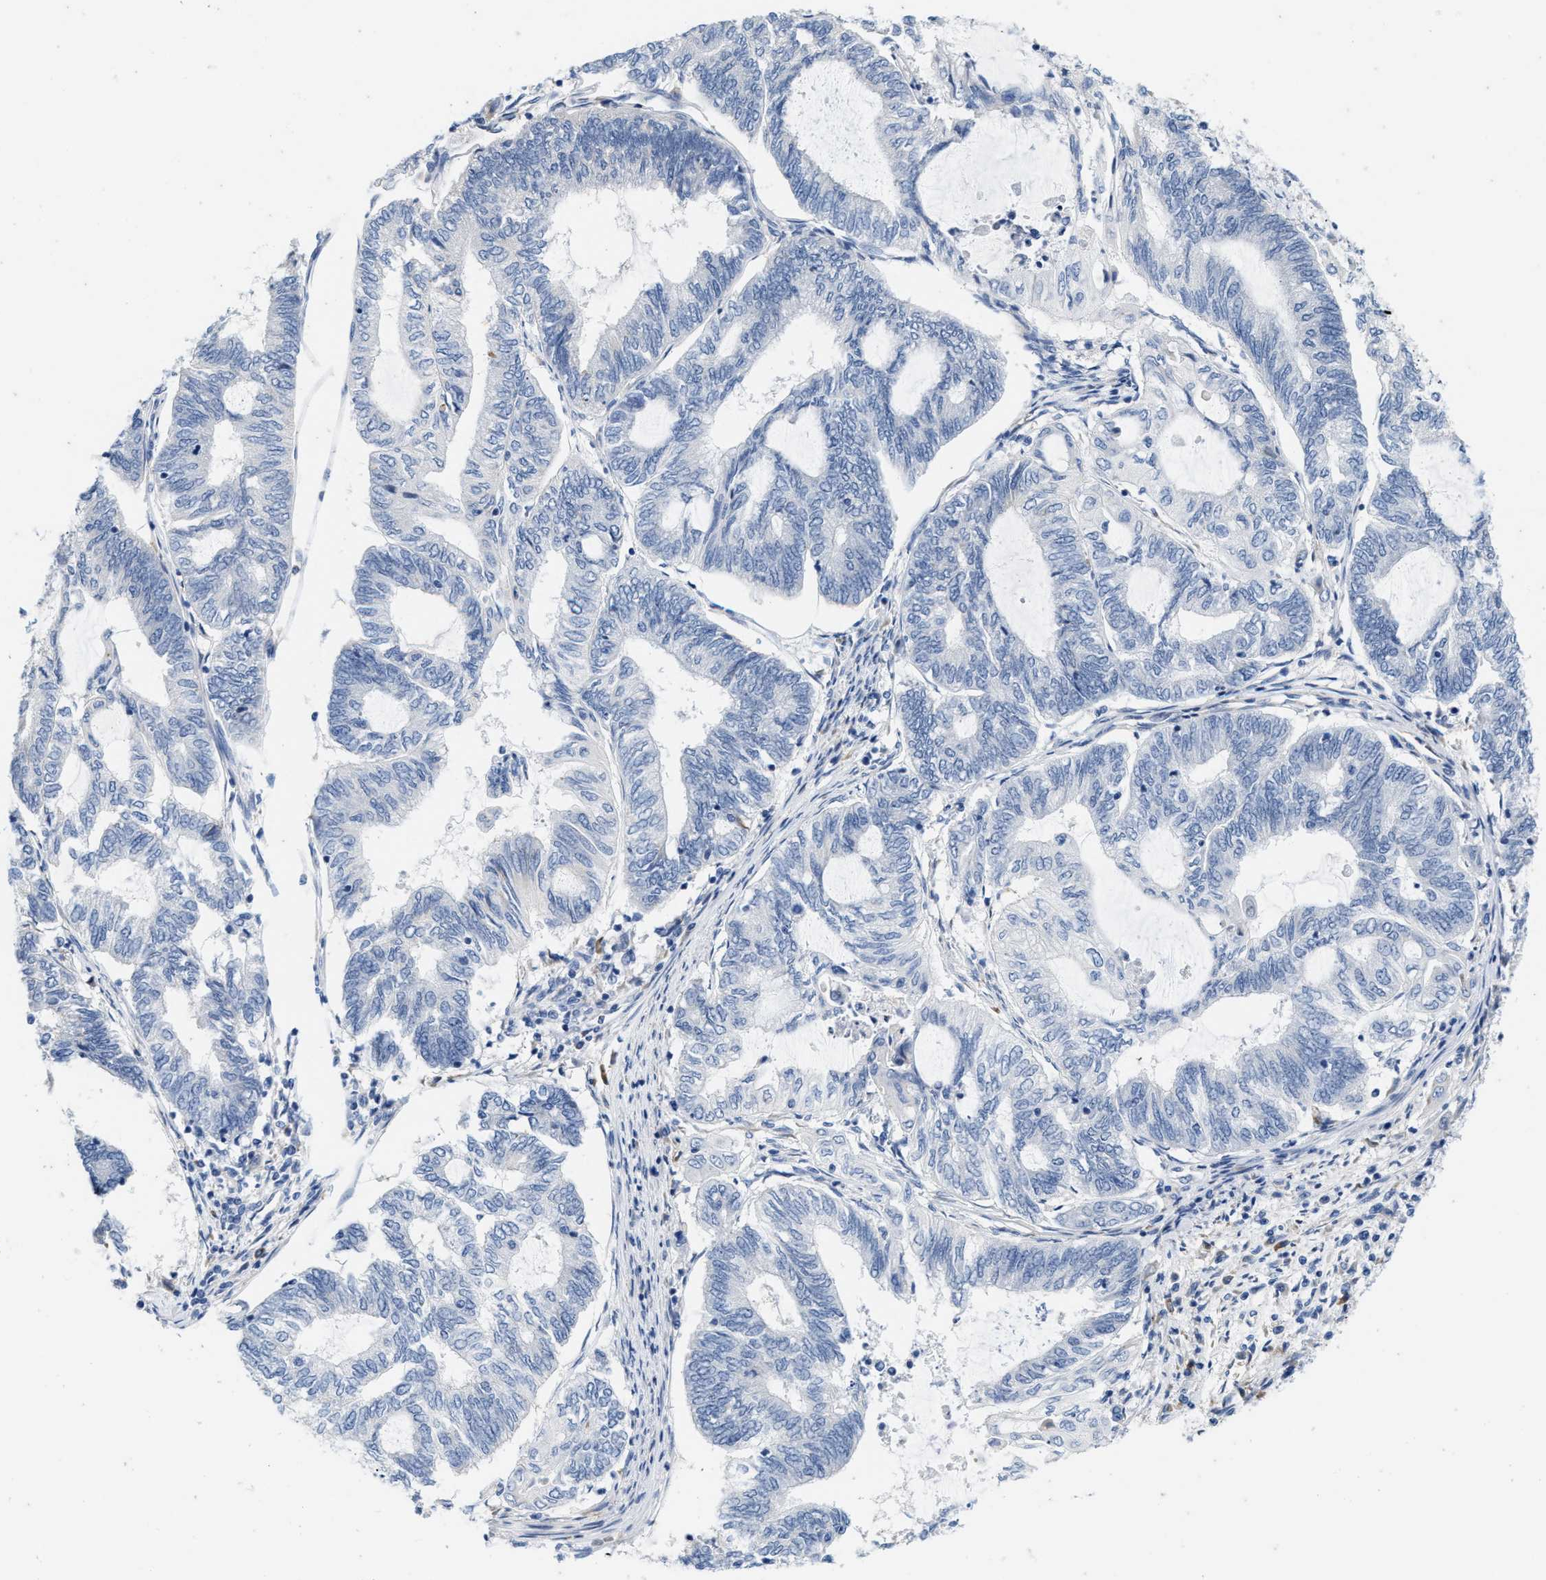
{"staining": {"intensity": "negative", "quantity": "none", "location": "none"}, "tissue": "endometrial cancer", "cell_type": "Tumor cells", "image_type": "cancer", "snomed": [{"axis": "morphology", "description": "Adenocarcinoma, NOS"}, {"axis": "topography", "description": "Uterus"}, {"axis": "topography", "description": "Endometrium"}], "caption": "High power microscopy image of an IHC image of endometrial adenocarcinoma, revealing no significant staining in tumor cells.", "gene": "ABCB11", "patient": {"sex": "female", "age": 70}}